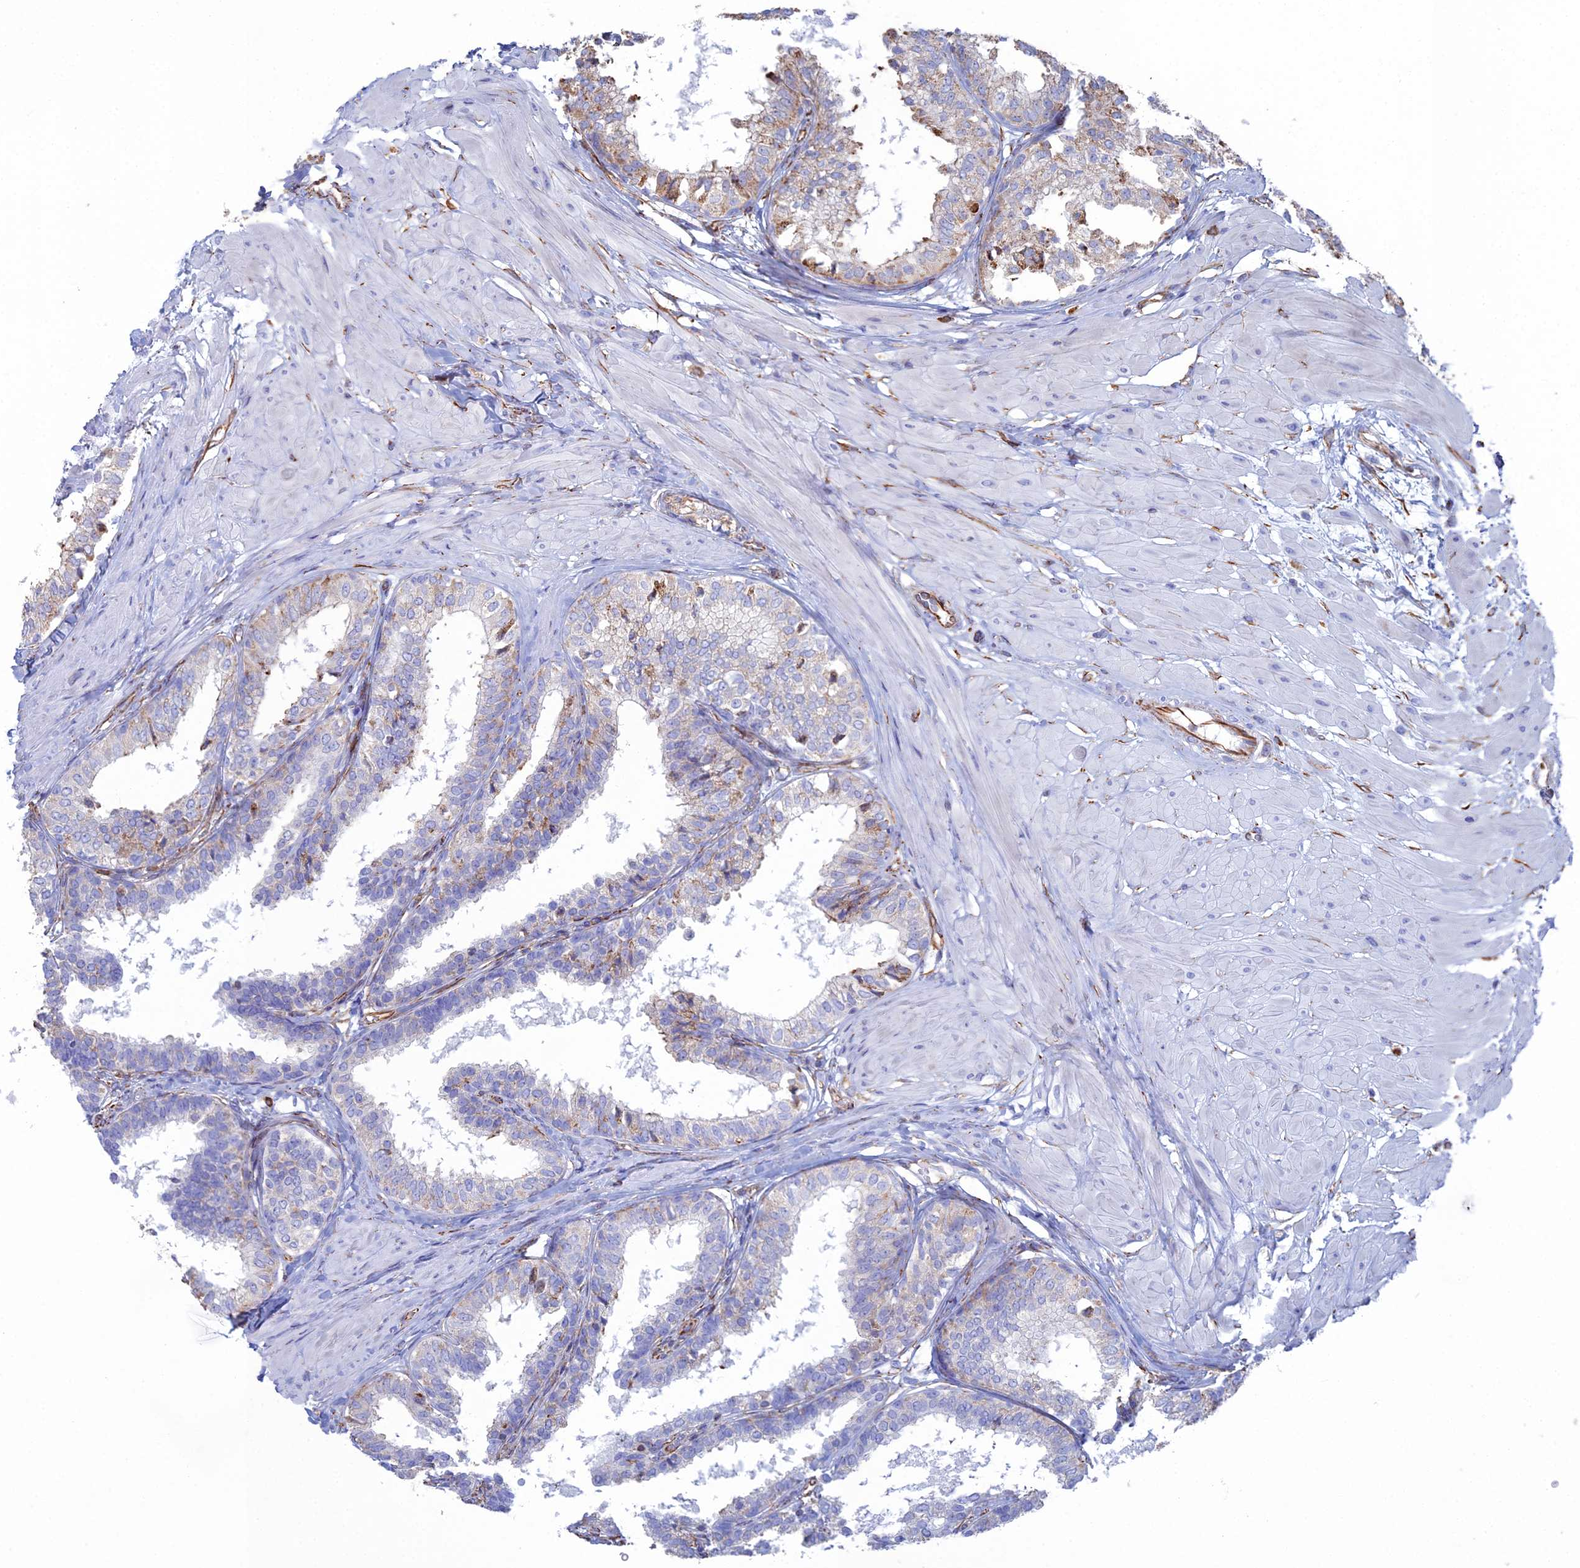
{"staining": {"intensity": "weak", "quantity": "25%-75%", "location": "cytoplasmic/membranous"}, "tissue": "prostate", "cell_type": "Glandular cells", "image_type": "normal", "snomed": [{"axis": "morphology", "description": "Normal tissue, NOS"}, {"axis": "topography", "description": "Prostate"}], "caption": "Protein staining of normal prostate exhibits weak cytoplasmic/membranous staining in approximately 25%-75% of glandular cells.", "gene": "CLVS2", "patient": {"sex": "male", "age": 48}}